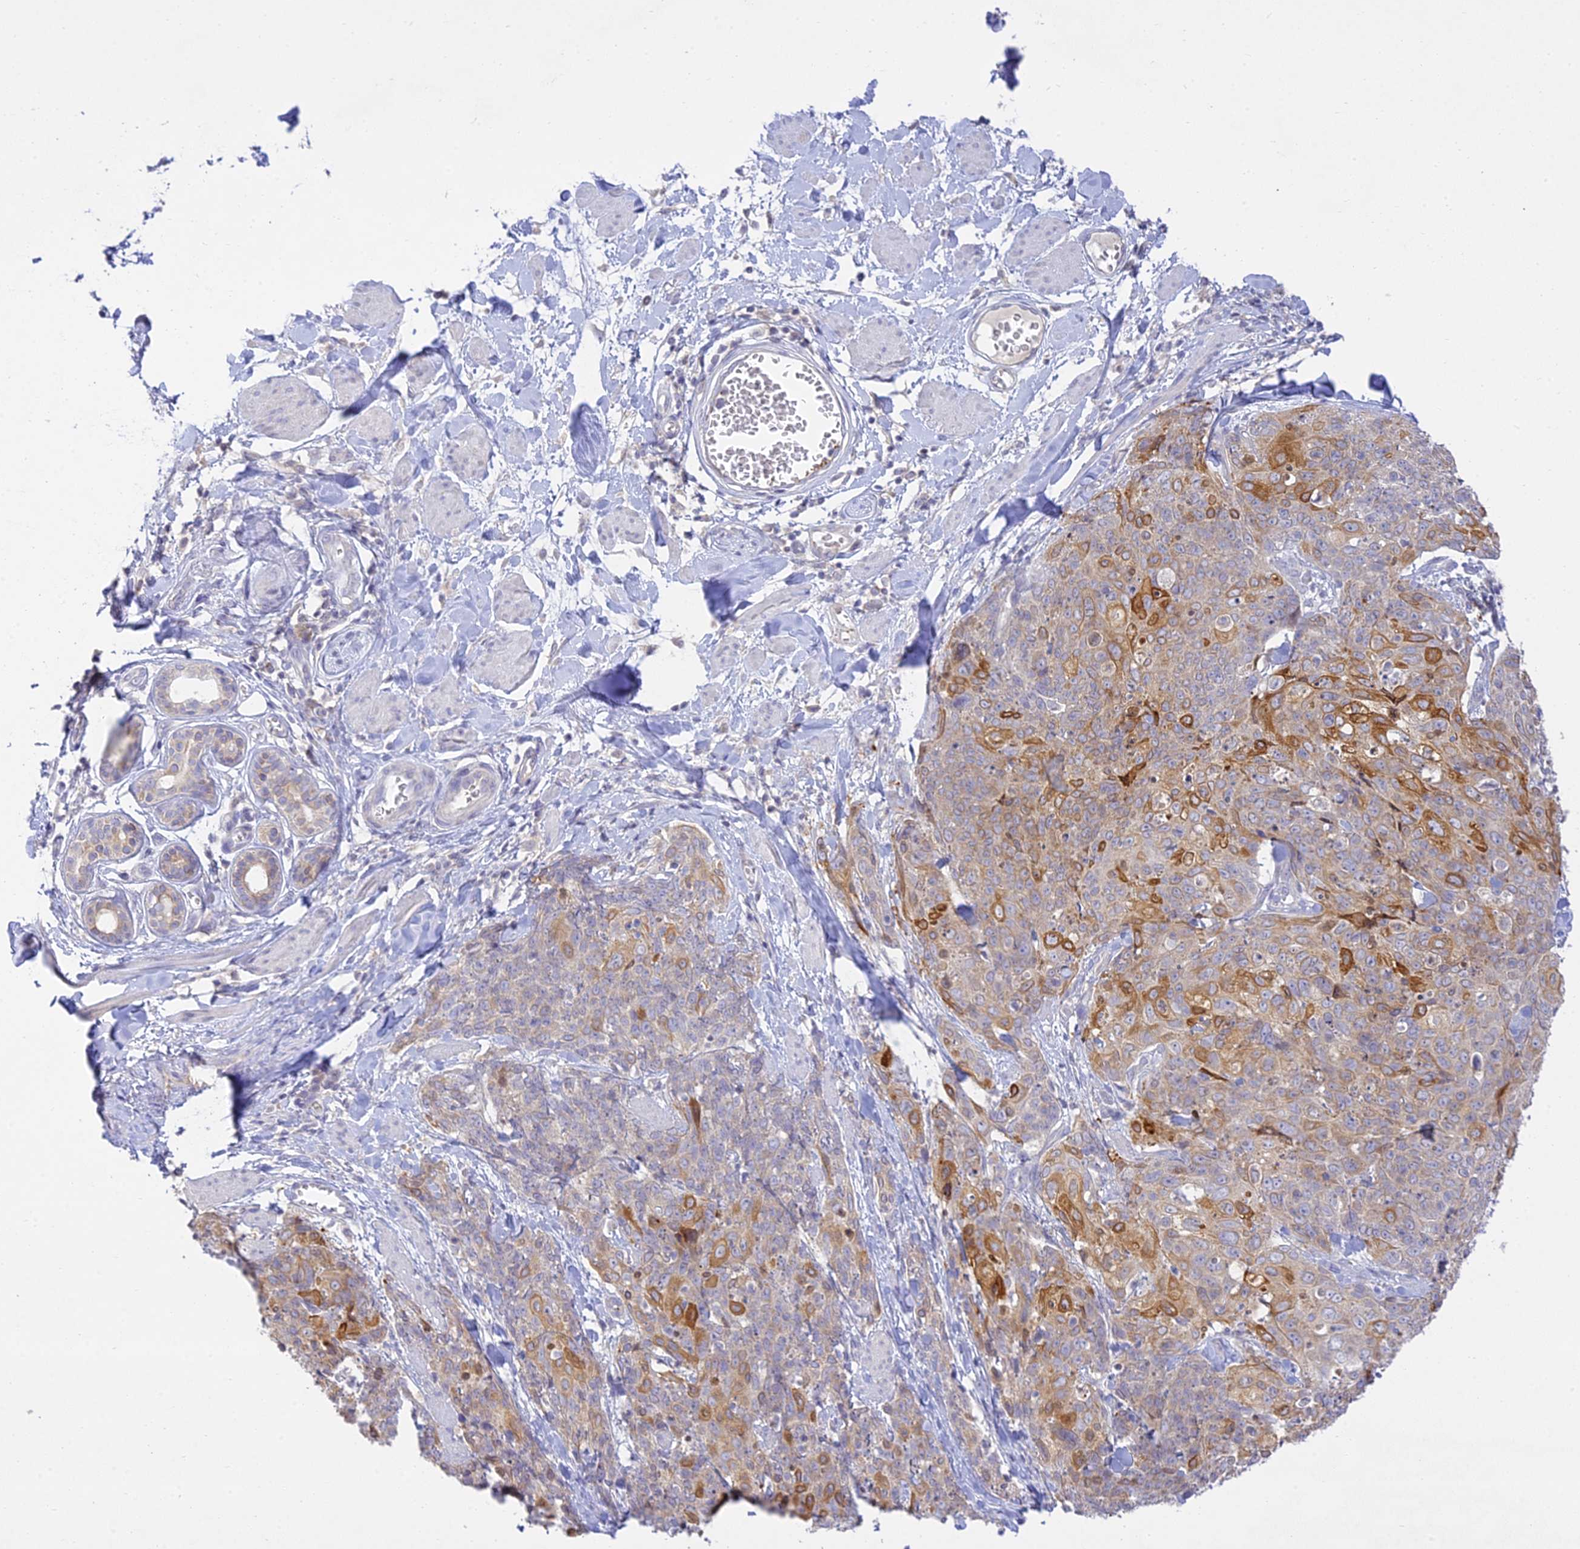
{"staining": {"intensity": "moderate", "quantity": "25%-75%", "location": "cytoplasmic/membranous"}, "tissue": "skin cancer", "cell_type": "Tumor cells", "image_type": "cancer", "snomed": [{"axis": "morphology", "description": "Squamous cell carcinoma, NOS"}, {"axis": "topography", "description": "Skin"}, {"axis": "topography", "description": "Vulva"}], "caption": "There is medium levels of moderate cytoplasmic/membranous positivity in tumor cells of squamous cell carcinoma (skin), as demonstrated by immunohistochemical staining (brown color).", "gene": "TMEM40", "patient": {"sex": "female", "age": 85}}